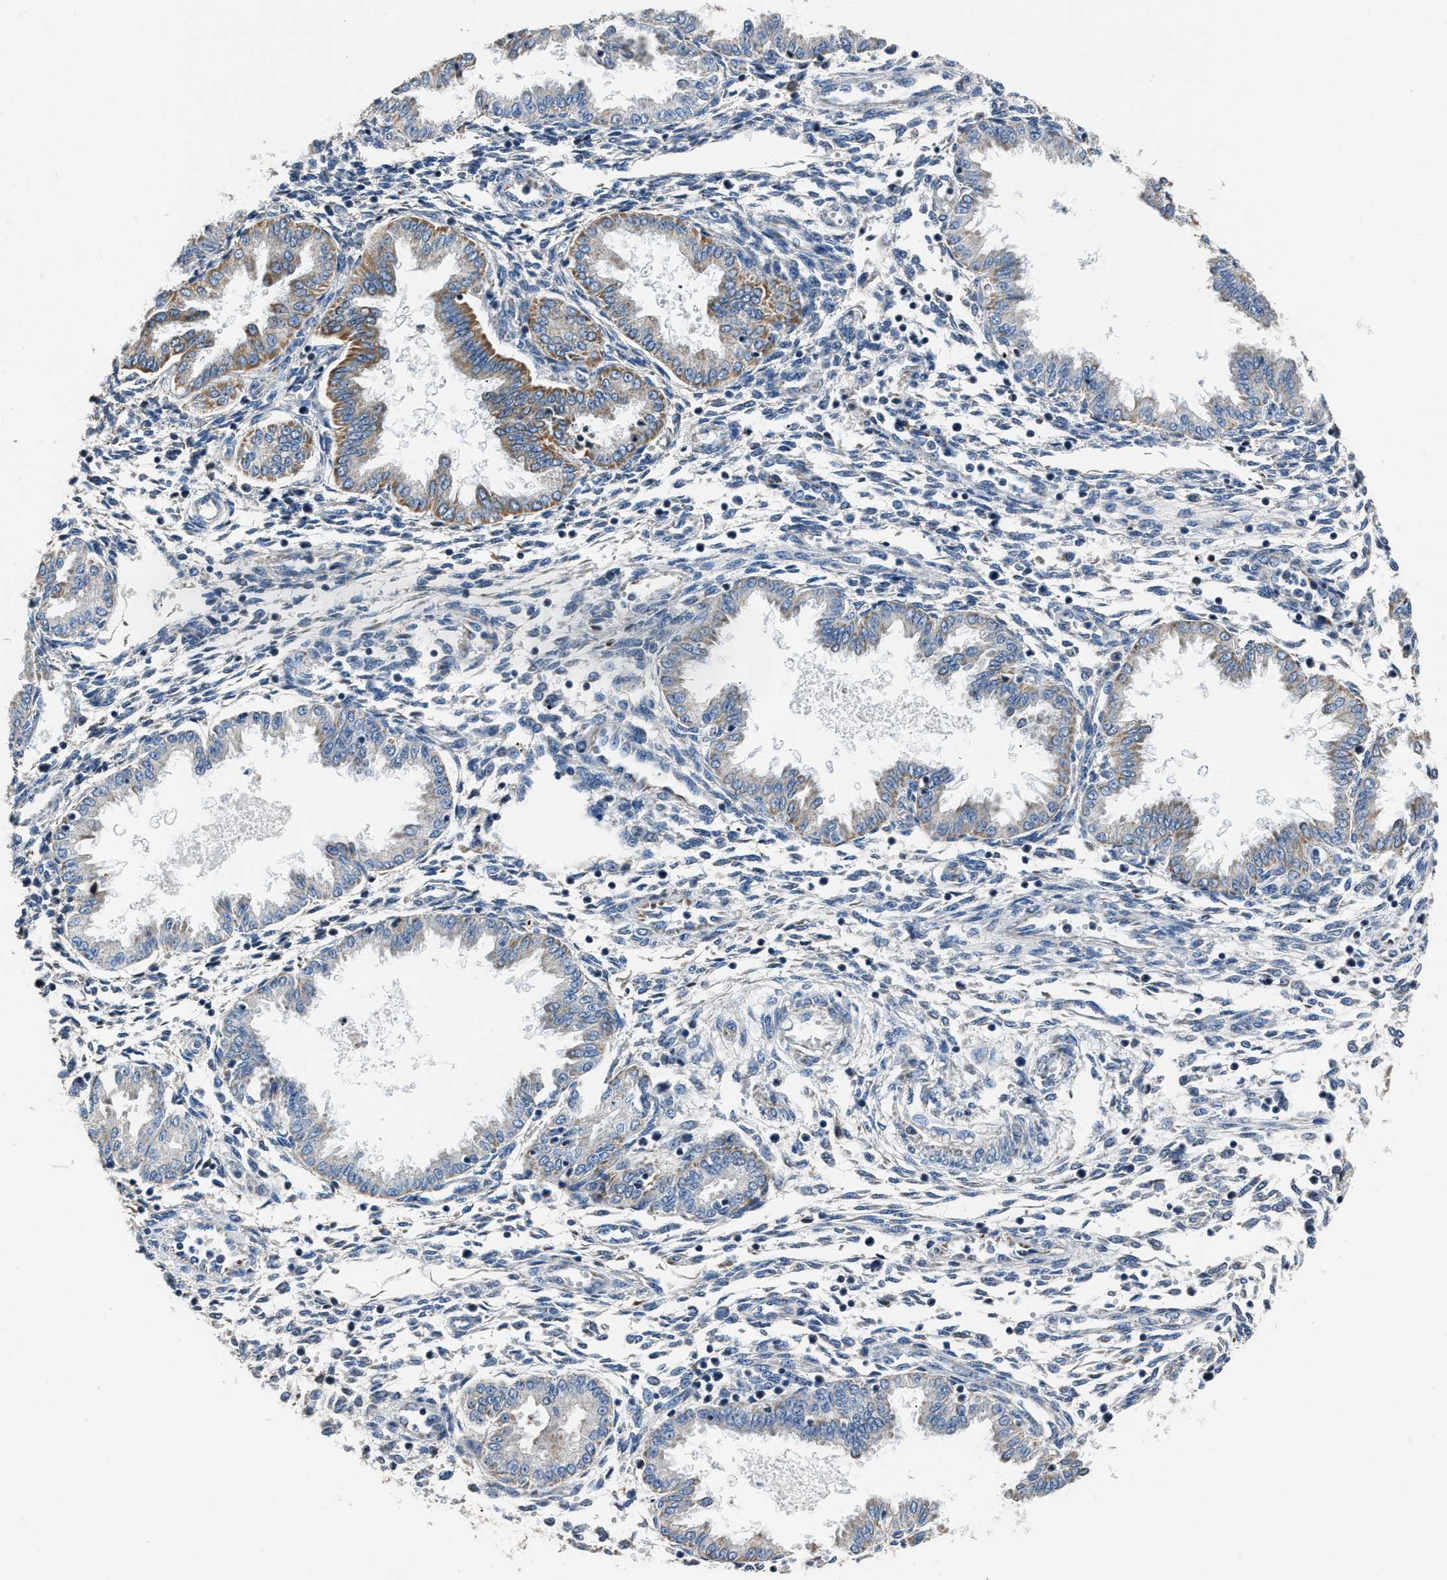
{"staining": {"intensity": "negative", "quantity": "none", "location": "none"}, "tissue": "endometrium", "cell_type": "Cells in endometrial stroma", "image_type": "normal", "snomed": [{"axis": "morphology", "description": "Normal tissue, NOS"}, {"axis": "topography", "description": "Endometrium"}], "caption": "Endometrium stained for a protein using IHC demonstrates no expression cells in endometrial stroma.", "gene": "NSUN5", "patient": {"sex": "female", "age": 33}}